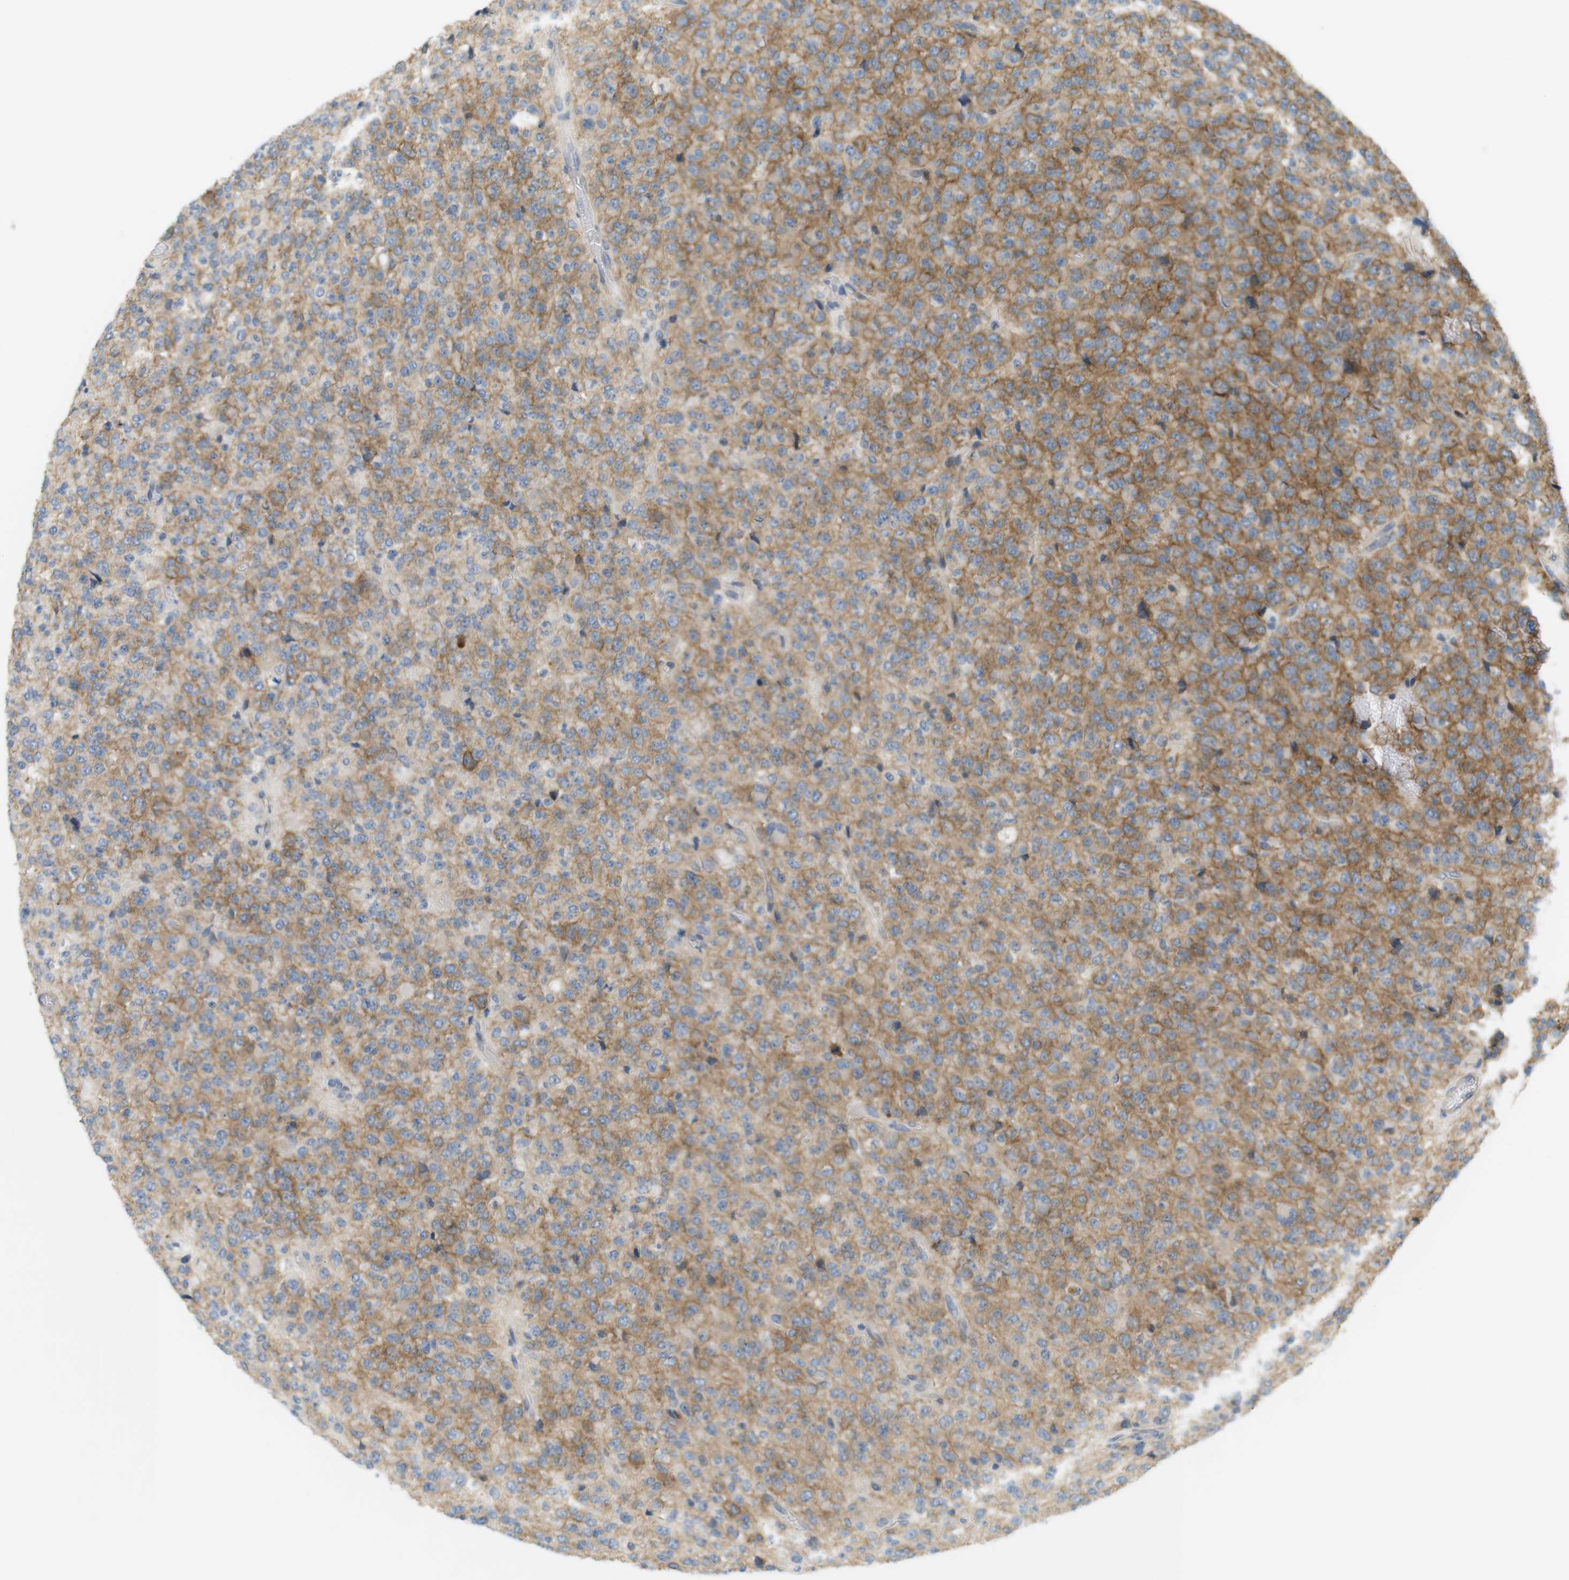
{"staining": {"intensity": "moderate", "quantity": ">75%", "location": "cytoplasmic/membranous"}, "tissue": "glioma", "cell_type": "Tumor cells", "image_type": "cancer", "snomed": [{"axis": "morphology", "description": "Glioma, malignant, High grade"}, {"axis": "topography", "description": "pancreas cauda"}], "caption": "Immunohistochemical staining of glioma reveals medium levels of moderate cytoplasmic/membranous staining in approximately >75% of tumor cells.", "gene": "GJC3", "patient": {"sex": "male", "age": 60}}